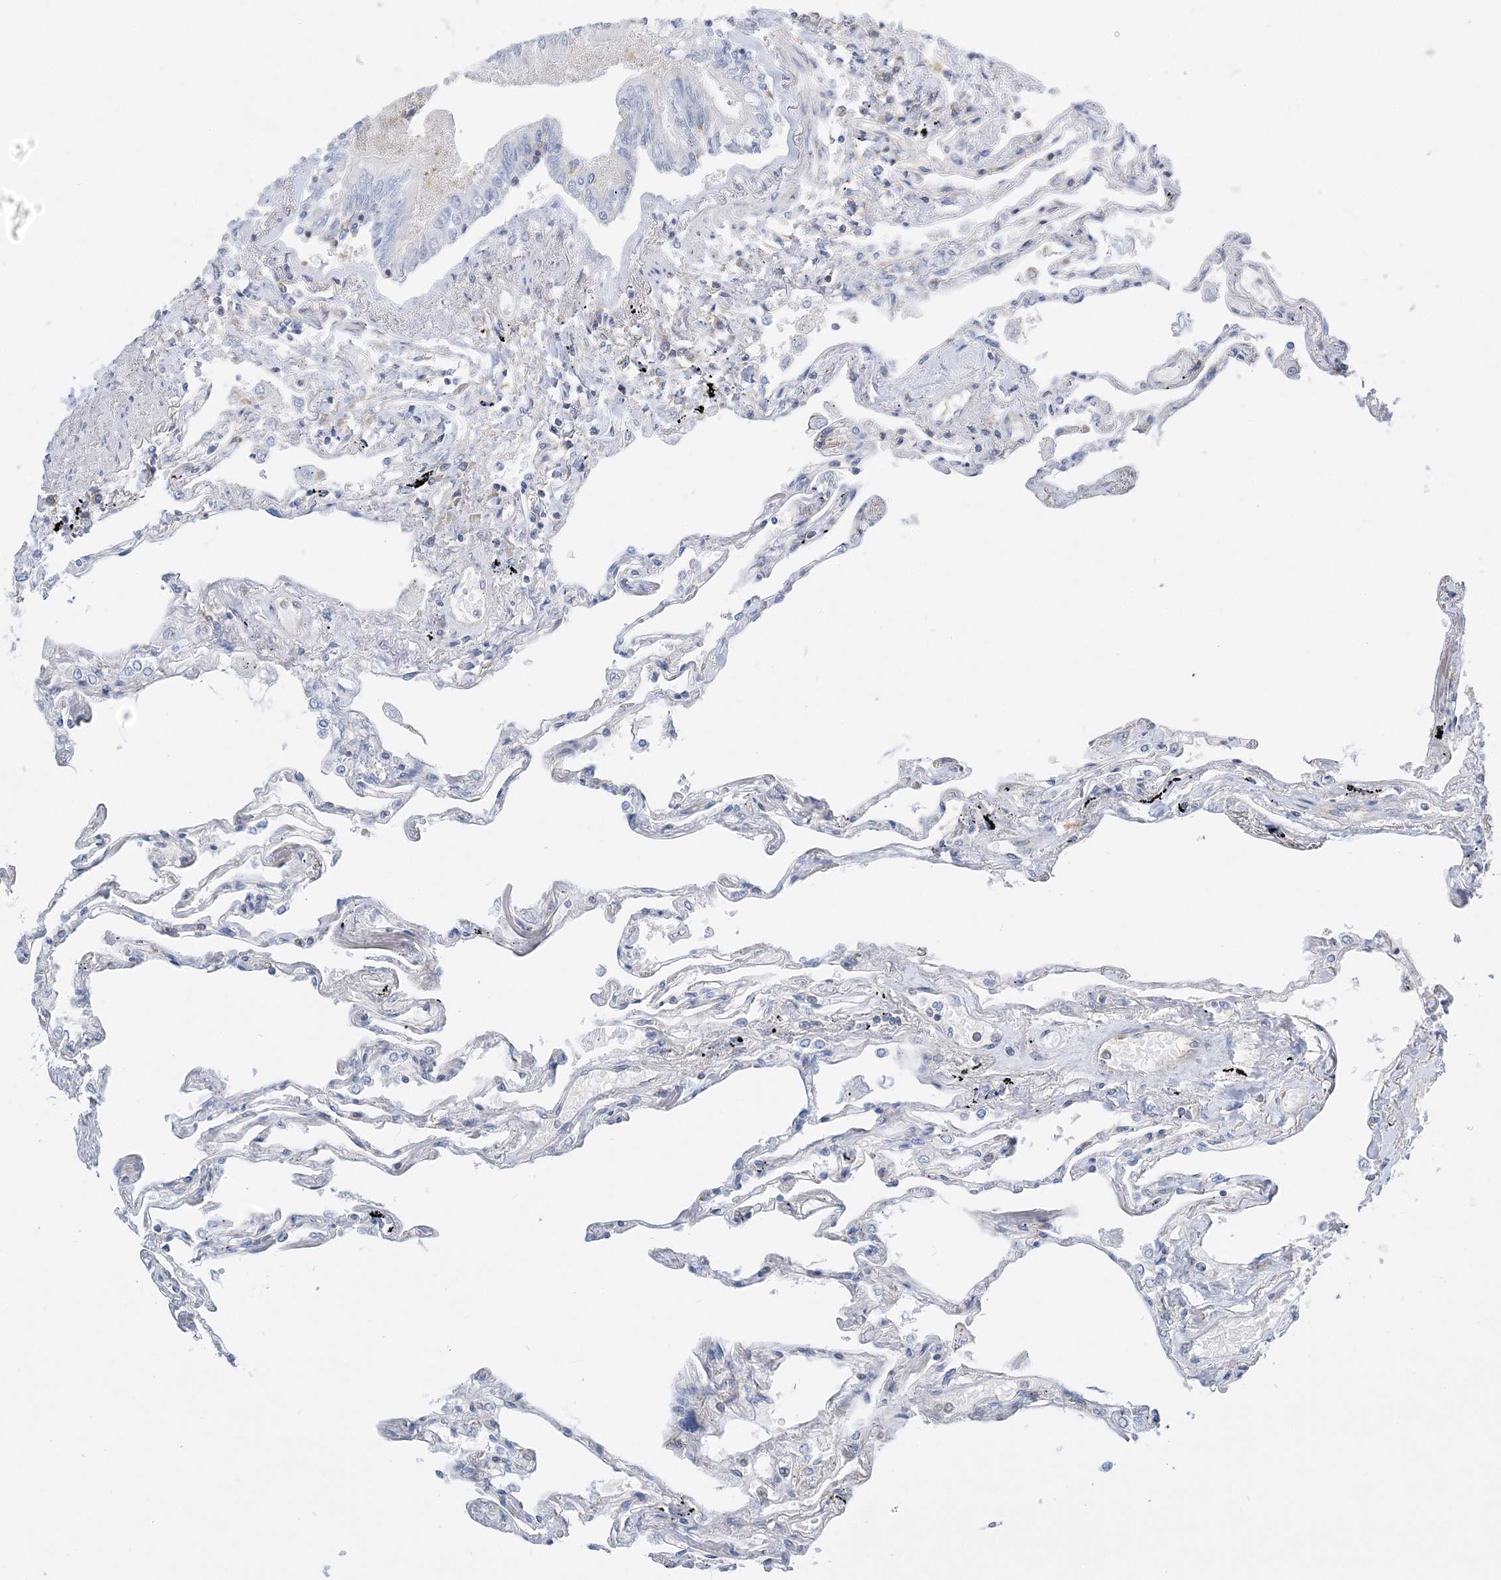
{"staining": {"intensity": "negative", "quantity": "none", "location": "none"}, "tissue": "lung", "cell_type": "Alveolar cells", "image_type": "normal", "snomed": [{"axis": "morphology", "description": "Normal tissue, NOS"}, {"axis": "topography", "description": "Lung"}], "caption": "Lung stained for a protein using immunohistochemistry (IHC) exhibits no positivity alveolar cells.", "gene": "FAM114A2", "patient": {"sex": "female", "age": 67}}